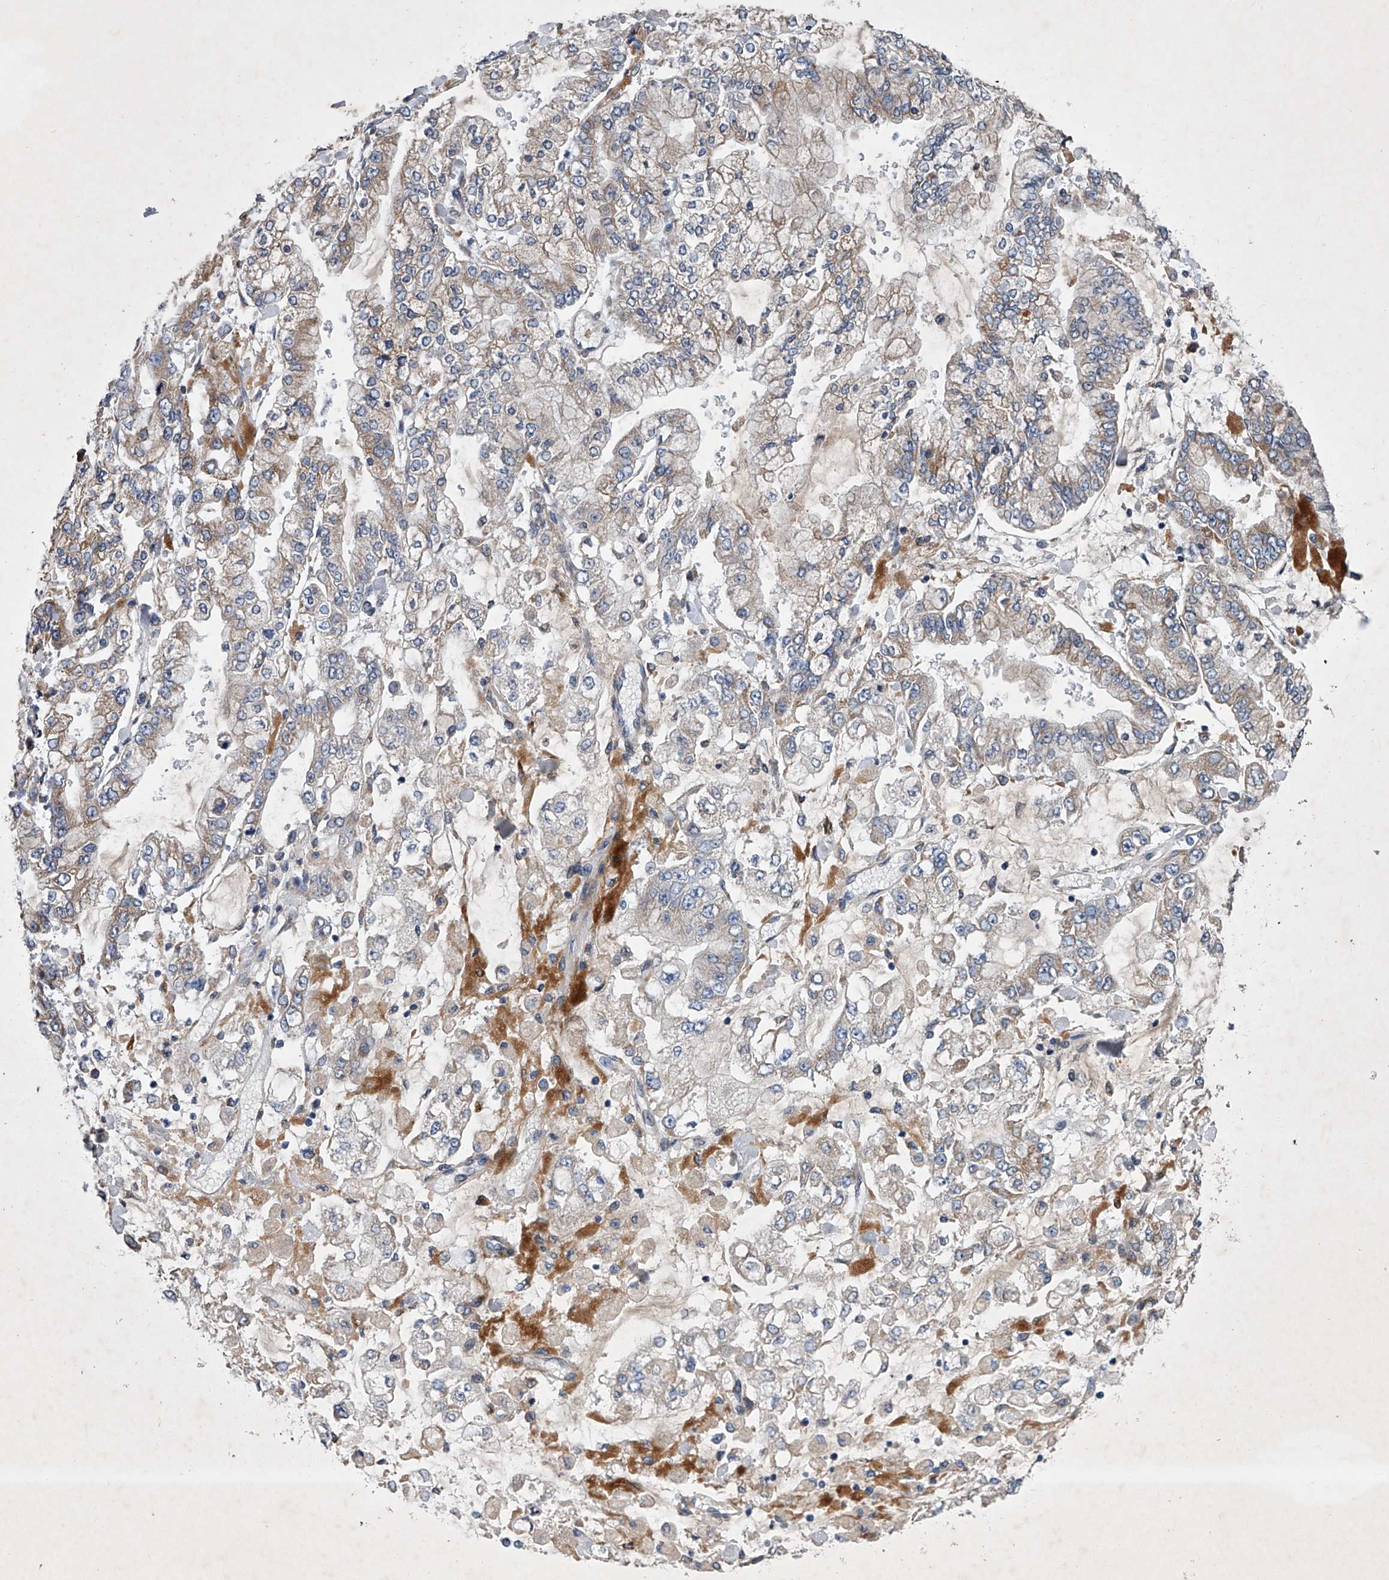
{"staining": {"intensity": "weak", "quantity": "25%-75%", "location": "cytoplasmic/membranous"}, "tissue": "stomach cancer", "cell_type": "Tumor cells", "image_type": "cancer", "snomed": [{"axis": "morphology", "description": "Normal tissue, NOS"}, {"axis": "morphology", "description": "Adenocarcinoma, NOS"}, {"axis": "topography", "description": "Stomach, upper"}, {"axis": "topography", "description": "Stomach"}], "caption": "Tumor cells exhibit weak cytoplasmic/membranous expression in about 25%-75% of cells in adenocarcinoma (stomach).", "gene": "ABCG1", "patient": {"sex": "male", "age": 76}}